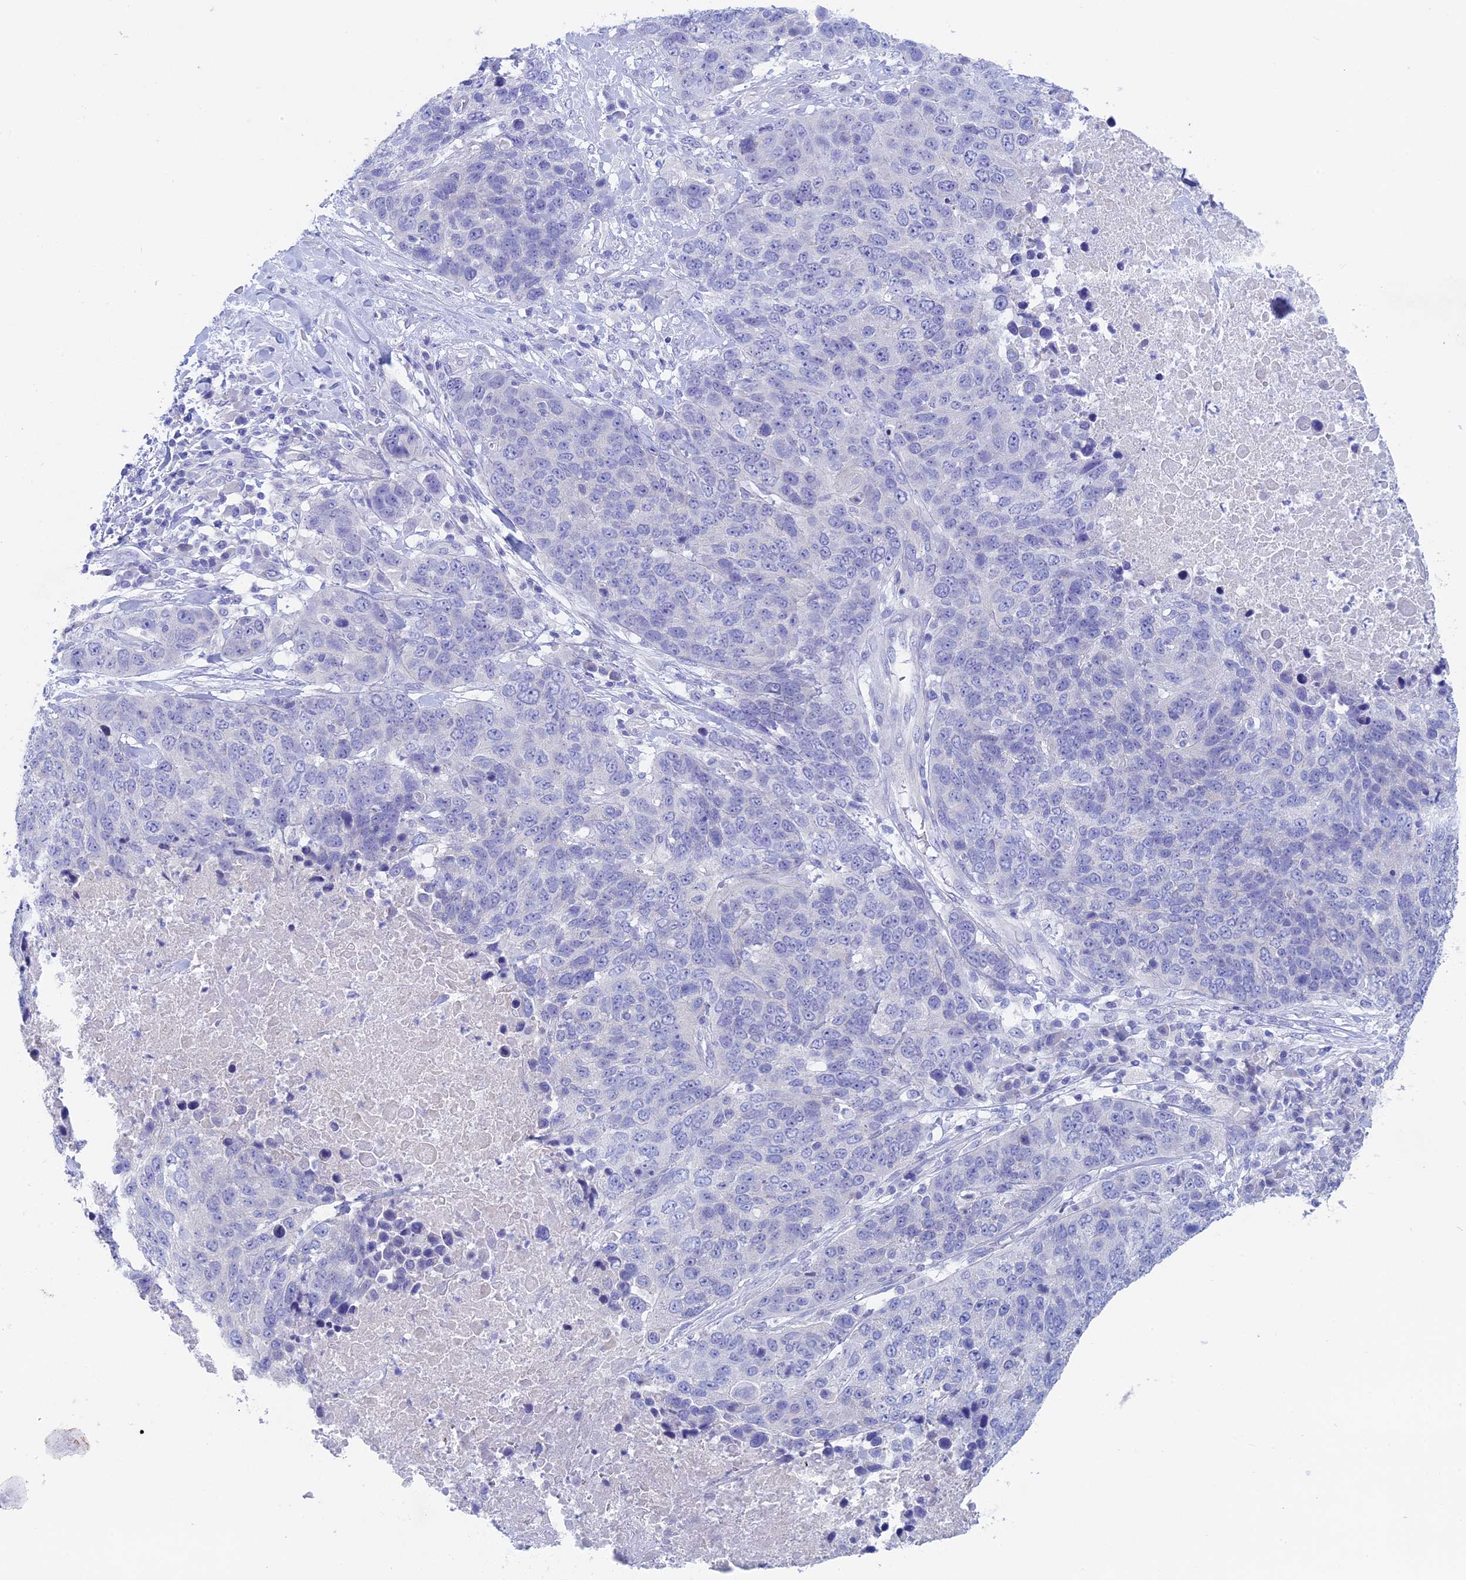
{"staining": {"intensity": "negative", "quantity": "none", "location": "none"}, "tissue": "lung cancer", "cell_type": "Tumor cells", "image_type": "cancer", "snomed": [{"axis": "morphology", "description": "Normal tissue, NOS"}, {"axis": "morphology", "description": "Squamous cell carcinoma, NOS"}, {"axis": "topography", "description": "Lymph node"}, {"axis": "topography", "description": "Lung"}], "caption": "High power microscopy micrograph of an immunohistochemistry (IHC) photomicrograph of lung cancer (squamous cell carcinoma), revealing no significant positivity in tumor cells.", "gene": "BTBD19", "patient": {"sex": "male", "age": 66}}